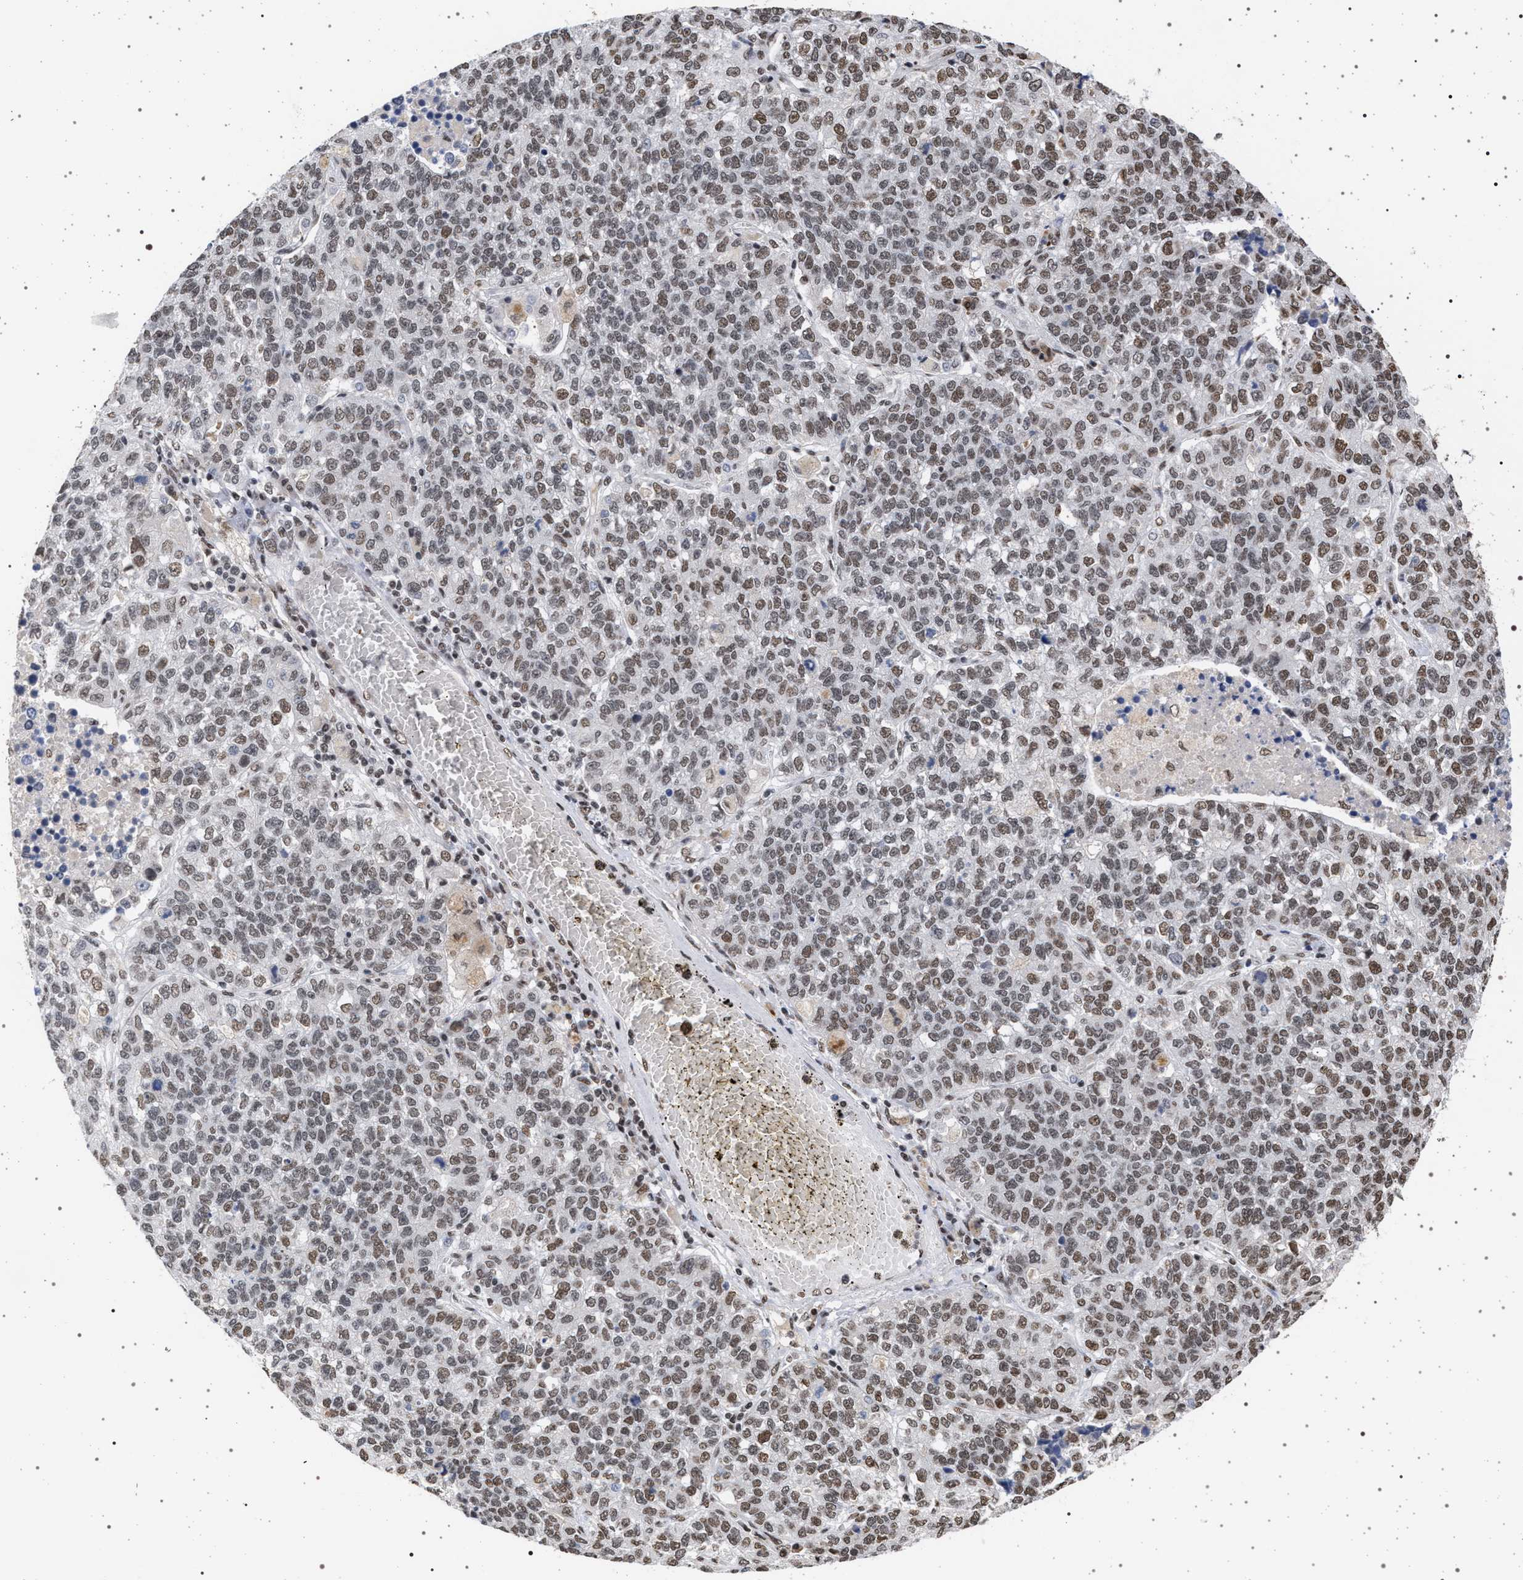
{"staining": {"intensity": "weak", "quantity": ">75%", "location": "nuclear"}, "tissue": "lung cancer", "cell_type": "Tumor cells", "image_type": "cancer", "snomed": [{"axis": "morphology", "description": "Adenocarcinoma, NOS"}, {"axis": "topography", "description": "Lung"}], "caption": "Lung cancer (adenocarcinoma) stained with DAB immunohistochemistry (IHC) demonstrates low levels of weak nuclear expression in about >75% of tumor cells. The protein of interest is stained brown, and the nuclei are stained in blue (DAB IHC with brightfield microscopy, high magnification).", "gene": "PHF12", "patient": {"sex": "male", "age": 49}}